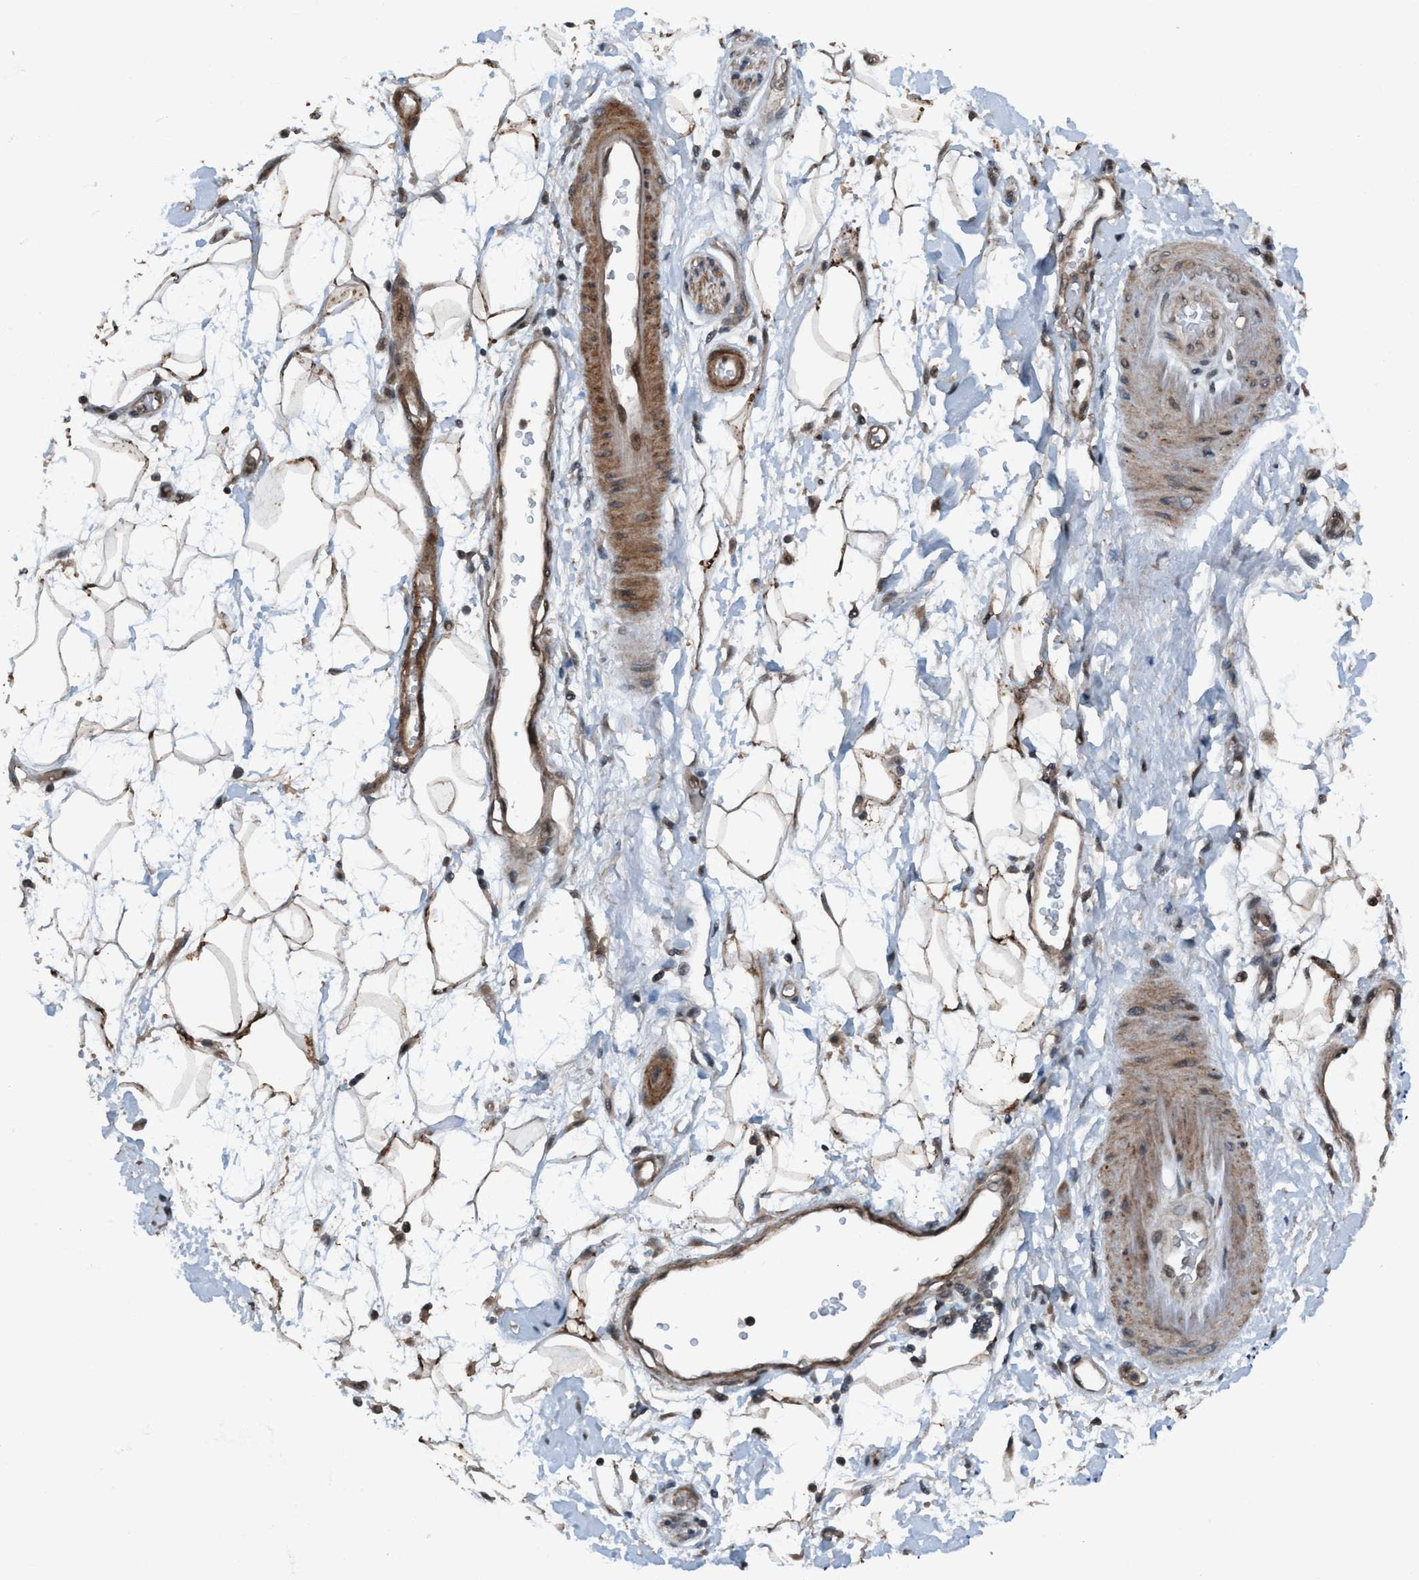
{"staining": {"intensity": "moderate", "quantity": ">75%", "location": "cytoplasmic/membranous"}, "tissue": "adipose tissue", "cell_type": "Adipocytes", "image_type": "normal", "snomed": [{"axis": "morphology", "description": "Normal tissue, NOS"}, {"axis": "morphology", "description": "Adenocarcinoma, NOS"}, {"axis": "topography", "description": "Duodenum"}, {"axis": "topography", "description": "Peripheral nerve tissue"}], "caption": "Immunohistochemistry (IHC) histopathology image of normal adipose tissue: human adipose tissue stained using IHC displays medium levels of moderate protein expression localized specifically in the cytoplasmic/membranous of adipocytes, appearing as a cytoplasmic/membranous brown color.", "gene": "NISCH", "patient": {"sex": "female", "age": 60}}